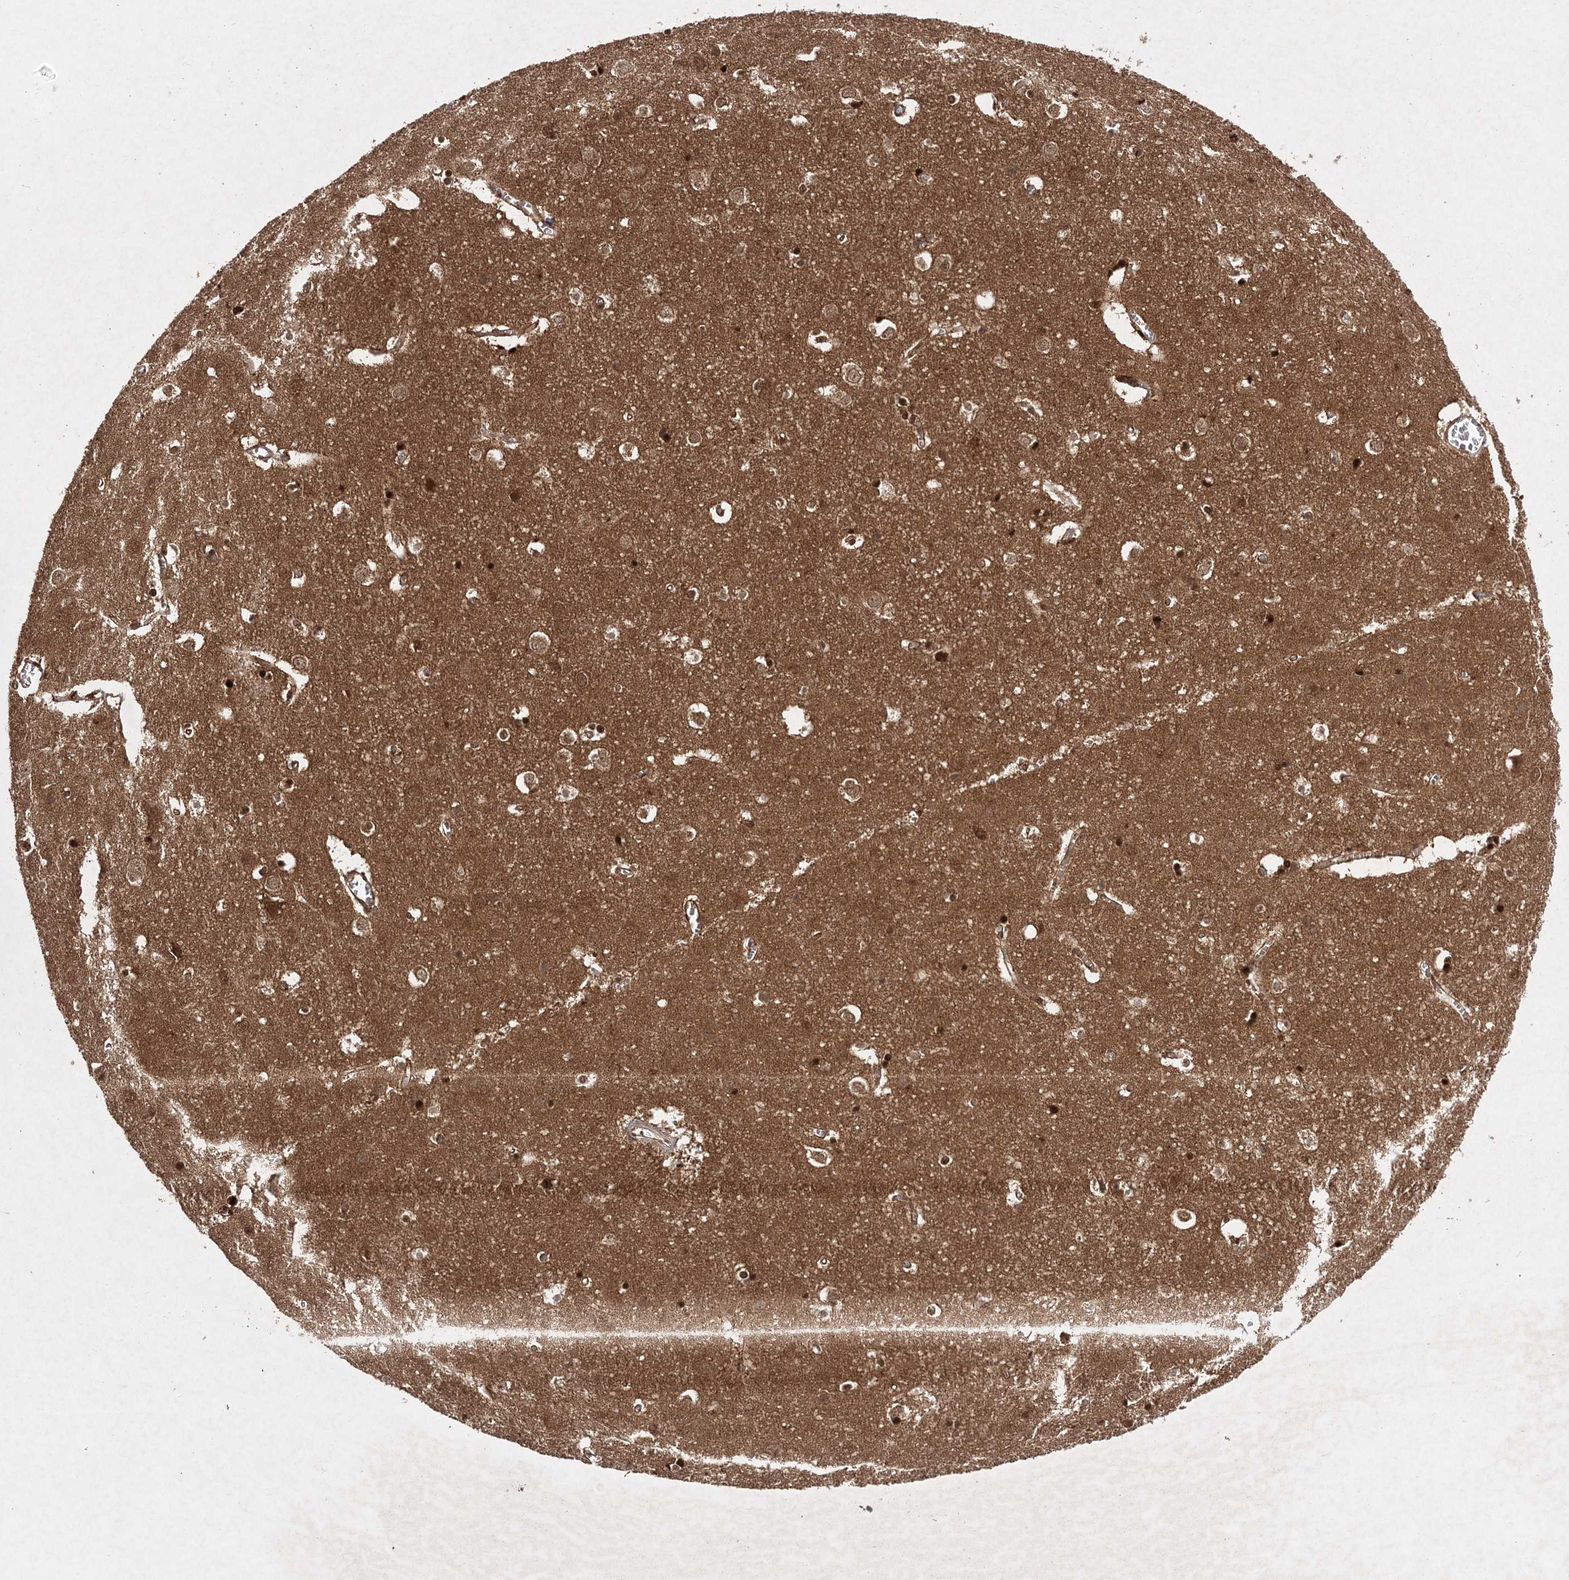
{"staining": {"intensity": "moderate", "quantity": ">75%", "location": "cytoplasmic/membranous"}, "tissue": "cerebral cortex", "cell_type": "Endothelial cells", "image_type": "normal", "snomed": [{"axis": "morphology", "description": "Normal tissue, NOS"}, {"axis": "topography", "description": "Cerebral cortex"}], "caption": "A medium amount of moderate cytoplasmic/membranous expression is seen in about >75% of endothelial cells in benign cerebral cortex.", "gene": "NIF3L1", "patient": {"sex": "male", "age": 54}}